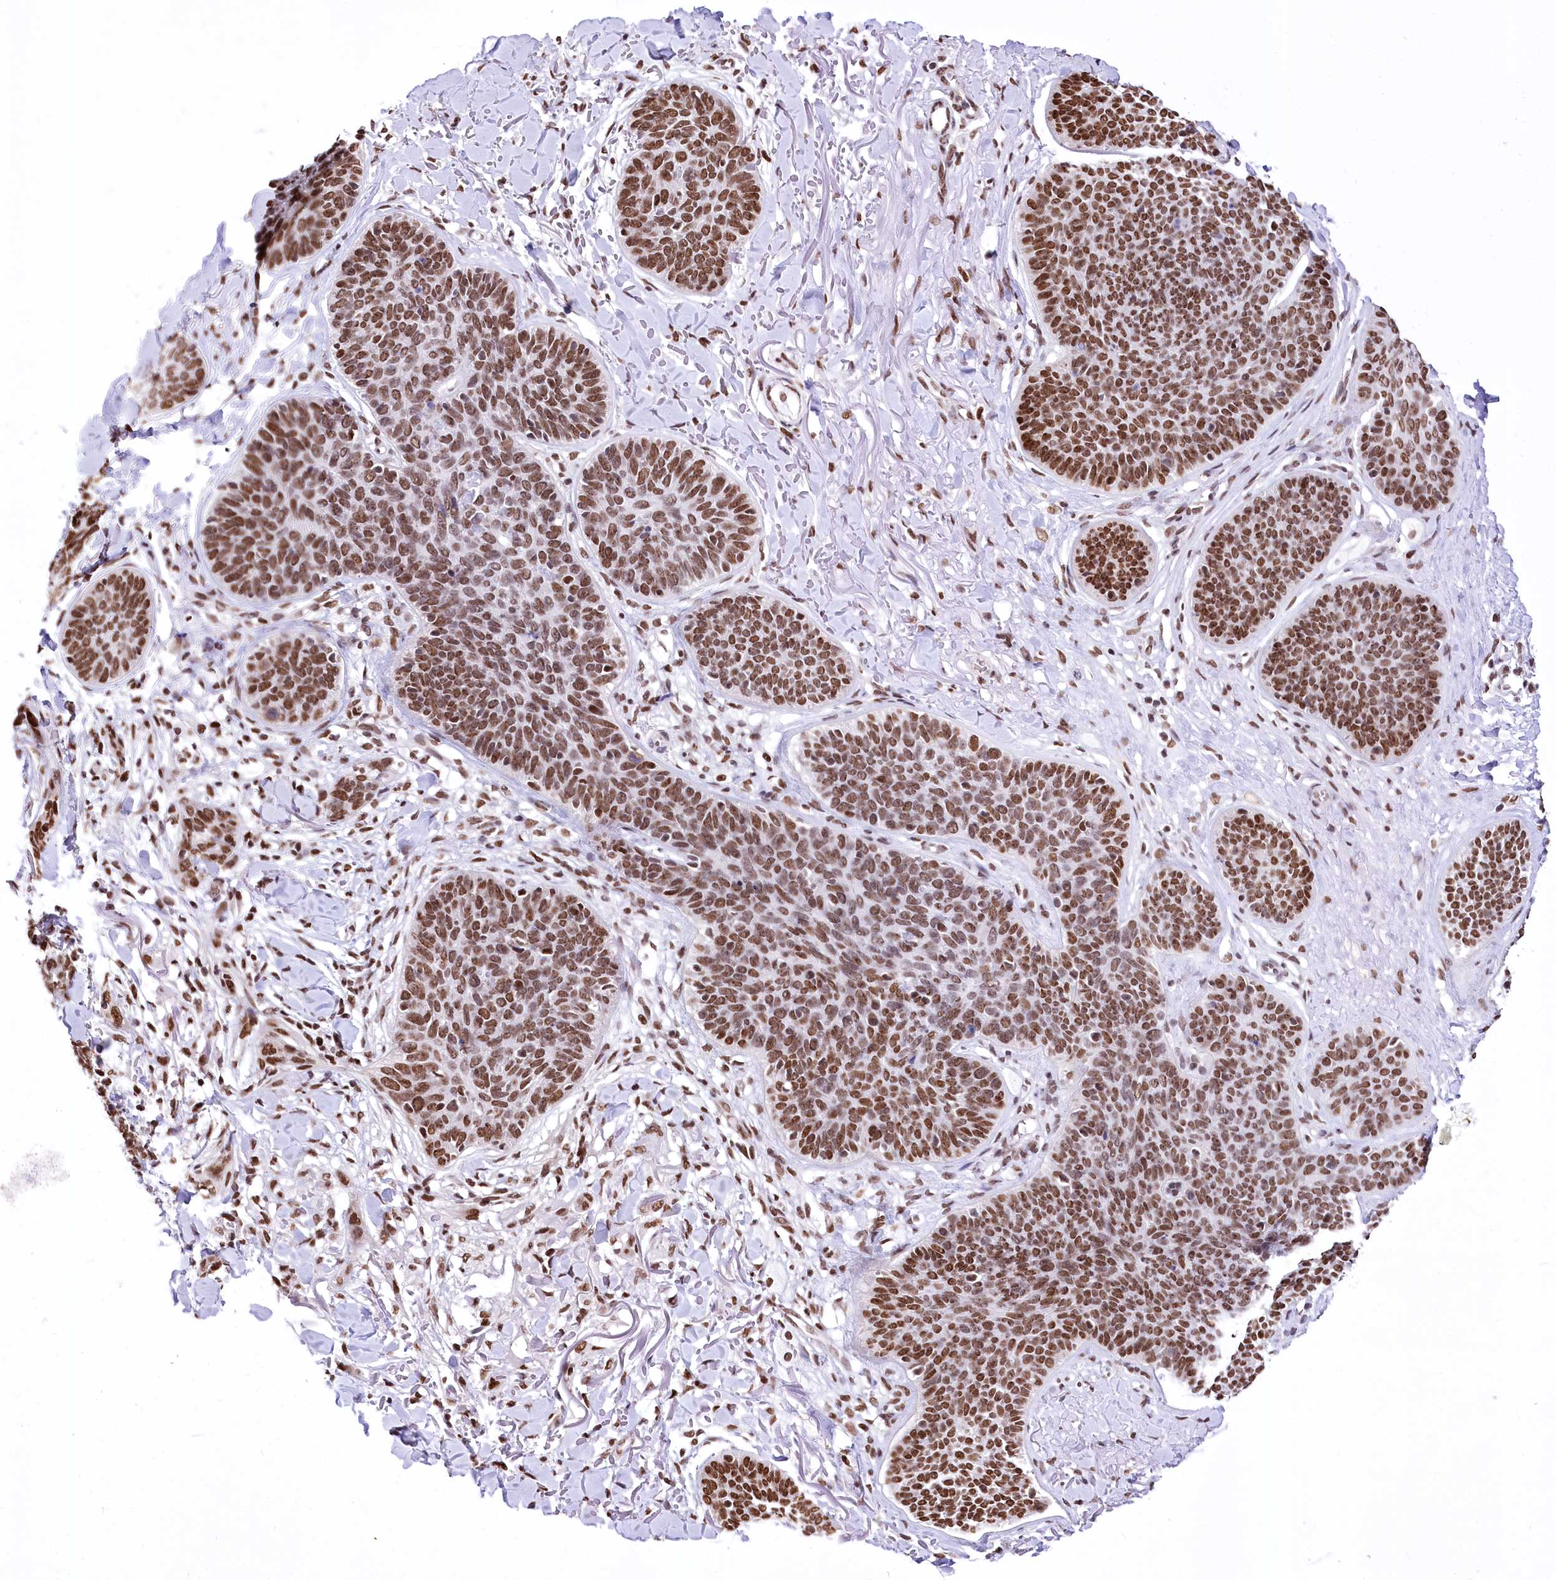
{"staining": {"intensity": "moderate", "quantity": ">75%", "location": "nuclear"}, "tissue": "skin cancer", "cell_type": "Tumor cells", "image_type": "cancer", "snomed": [{"axis": "morphology", "description": "Basal cell carcinoma"}, {"axis": "topography", "description": "Skin"}], "caption": "A medium amount of moderate nuclear expression is appreciated in approximately >75% of tumor cells in skin basal cell carcinoma tissue.", "gene": "POU4F3", "patient": {"sex": "male", "age": 85}}